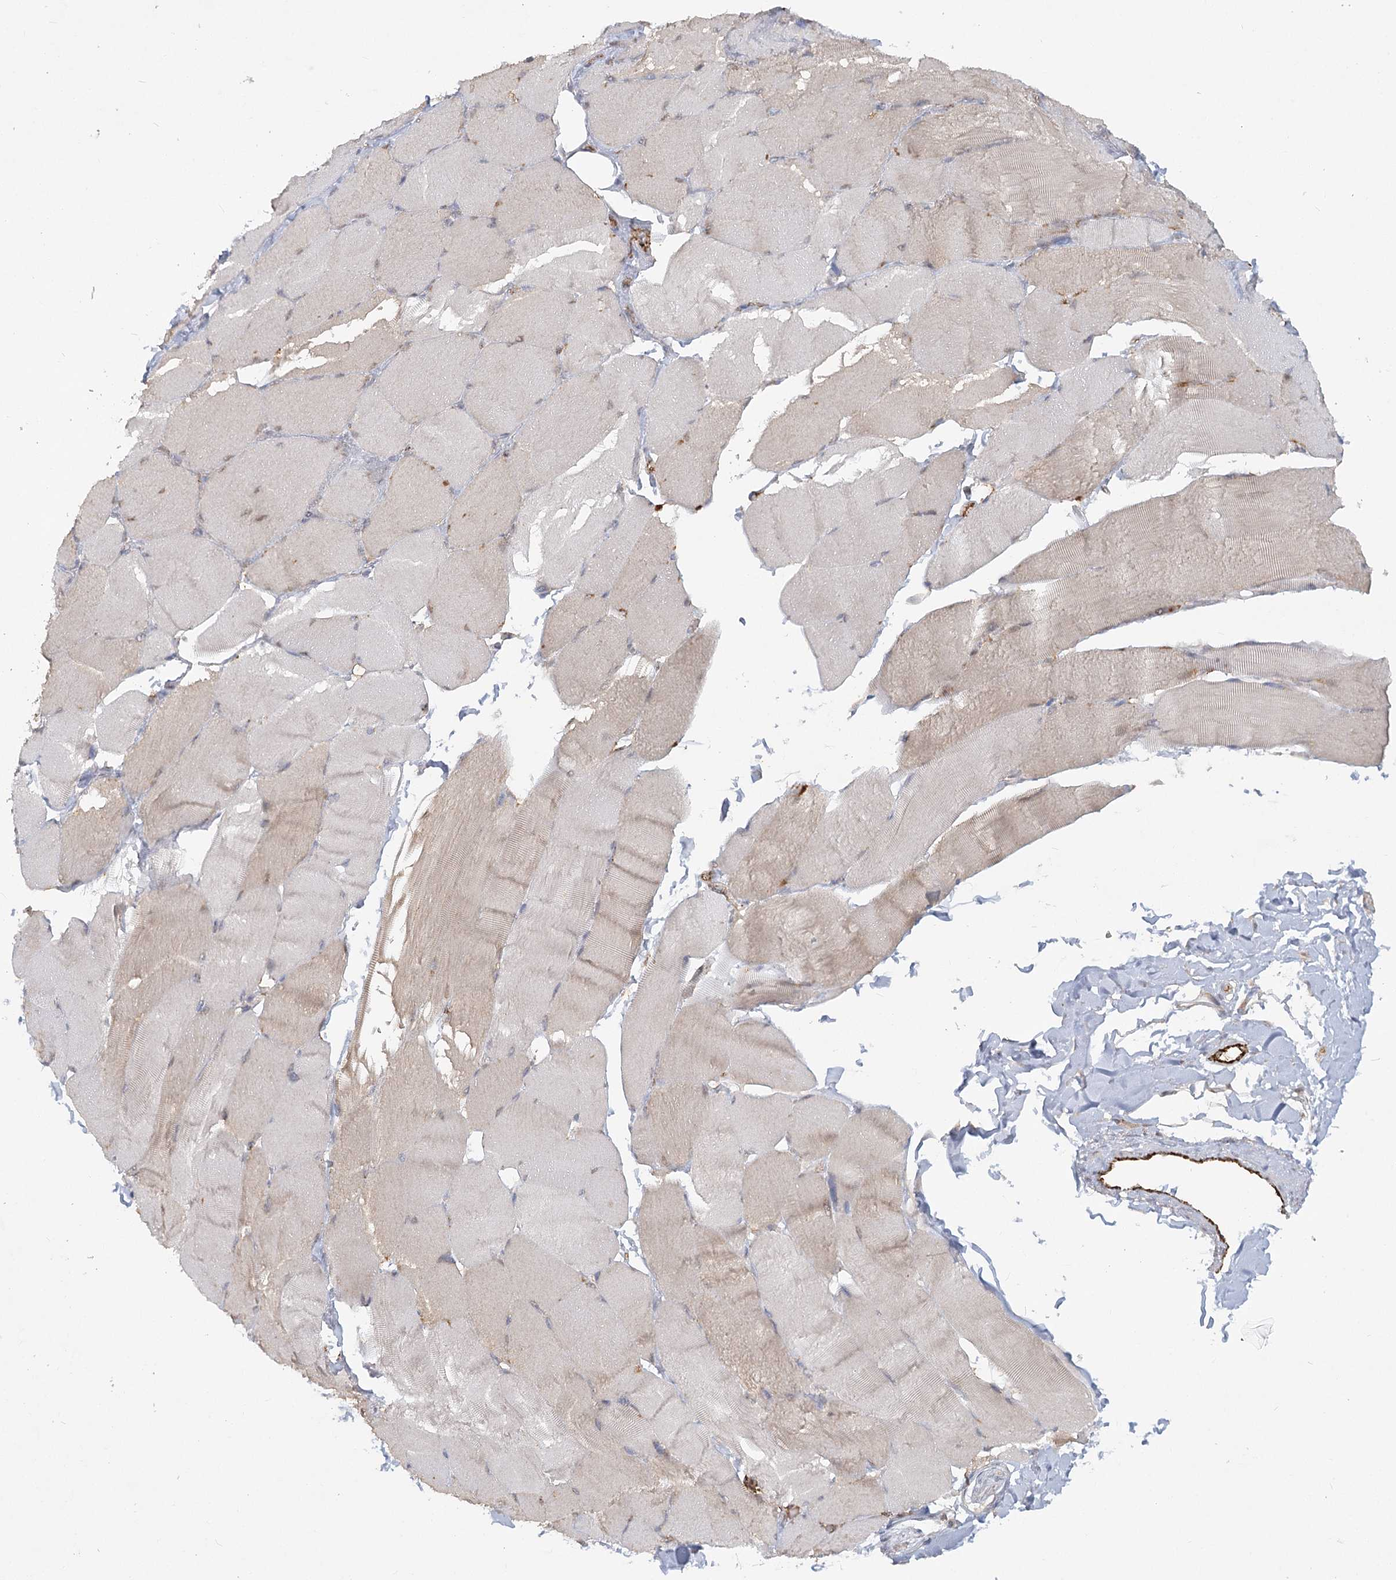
{"staining": {"intensity": "weak", "quantity": "<25%", "location": "cytoplasmic/membranous"}, "tissue": "skeletal muscle", "cell_type": "Myocytes", "image_type": "normal", "snomed": [{"axis": "morphology", "description": "Normal tissue, NOS"}, {"axis": "topography", "description": "Skin"}, {"axis": "topography", "description": "Skeletal muscle"}], "caption": "This is an immunohistochemistry histopathology image of unremarkable skeletal muscle. There is no positivity in myocytes.", "gene": "KBTBD4", "patient": {"sex": "male", "age": 83}}